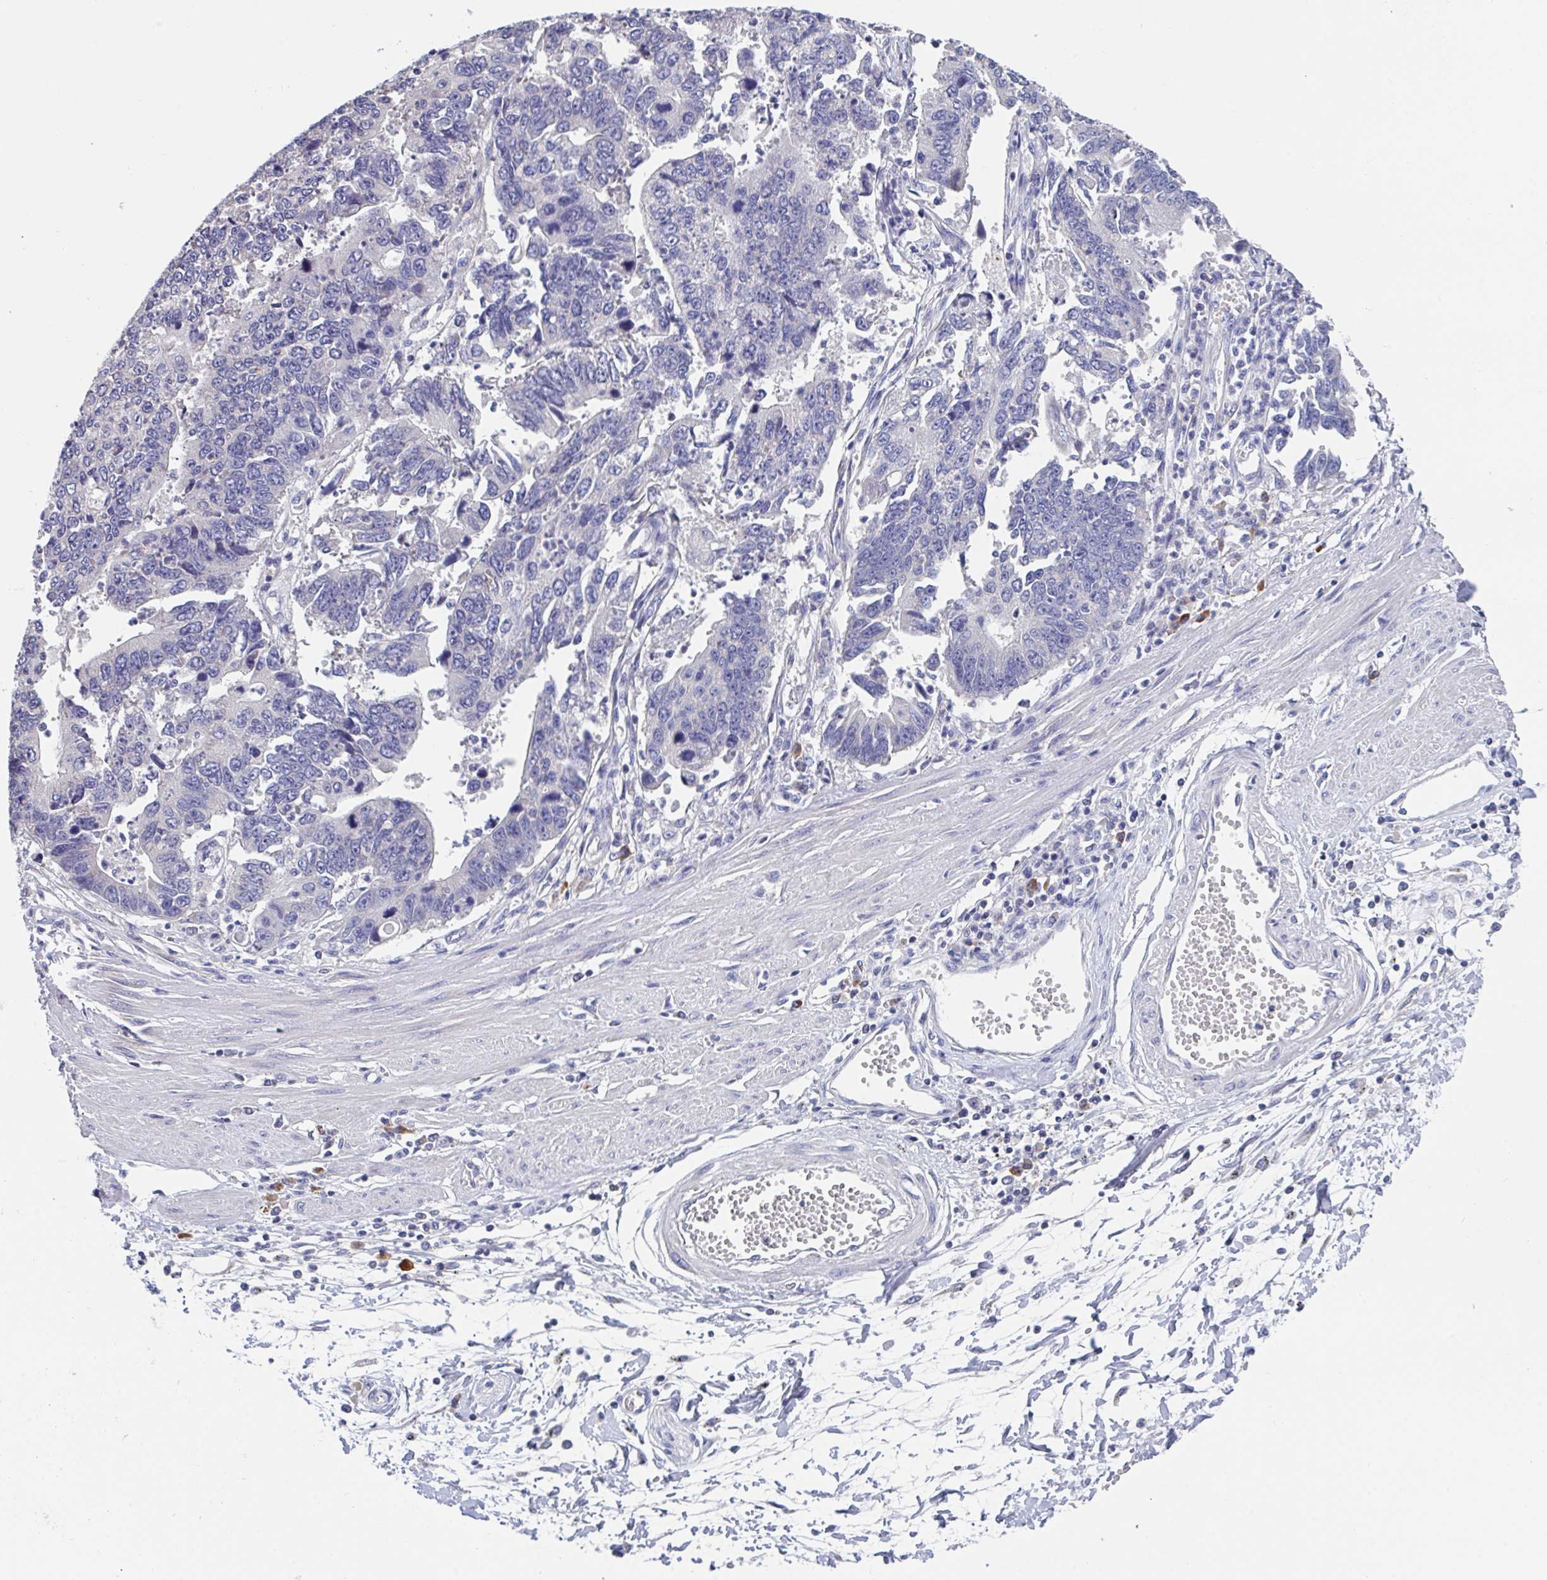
{"staining": {"intensity": "negative", "quantity": "none", "location": "none"}, "tissue": "stomach cancer", "cell_type": "Tumor cells", "image_type": "cancer", "snomed": [{"axis": "morphology", "description": "Adenocarcinoma, NOS"}, {"axis": "topography", "description": "Stomach"}], "caption": "This is an immunohistochemistry (IHC) histopathology image of stomach cancer. There is no staining in tumor cells.", "gene": "LRRC58", "patient": {"sex": "male", "age": 59}}